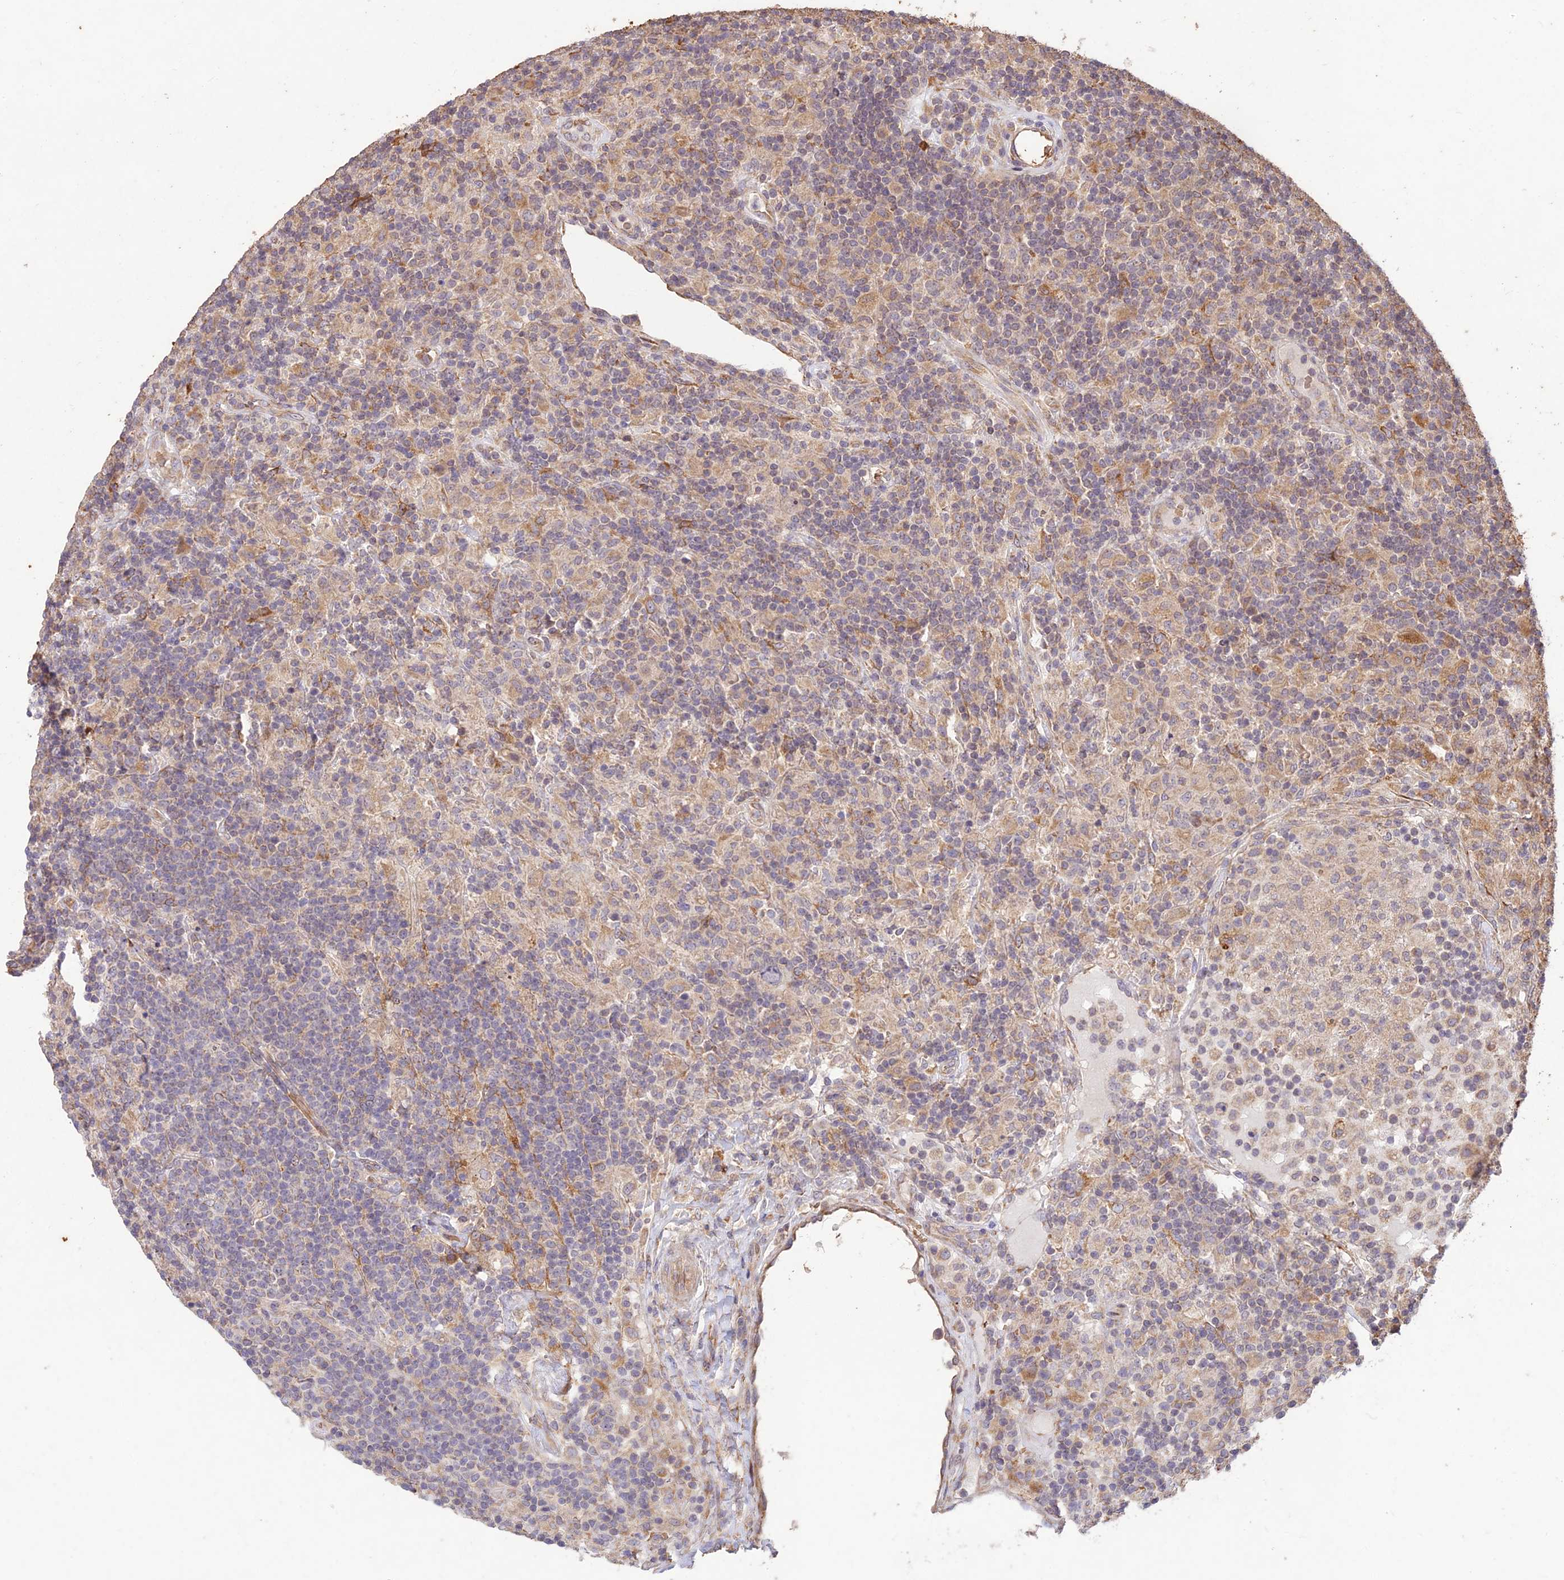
{"staining": {"intensity": "negative", "quantity": "none", "location": "none"}, "tissue": "lymphoma", "cell_type": "Tumor cells", "image_type": "cancer", "snomed": [{"axis": "morphology", "description": "Hodgkin's disease, NOS"}, {"axis": "topography", "description": "Lymph node"}], "caption": "Immunohistochemistry (IHC) histopathology image of human lymphoma stained for a protein (brown), which exhibits no staining in tumor cells.", "gene": "PPP1R11", "patient": {"sex": "male", "age": 70}}